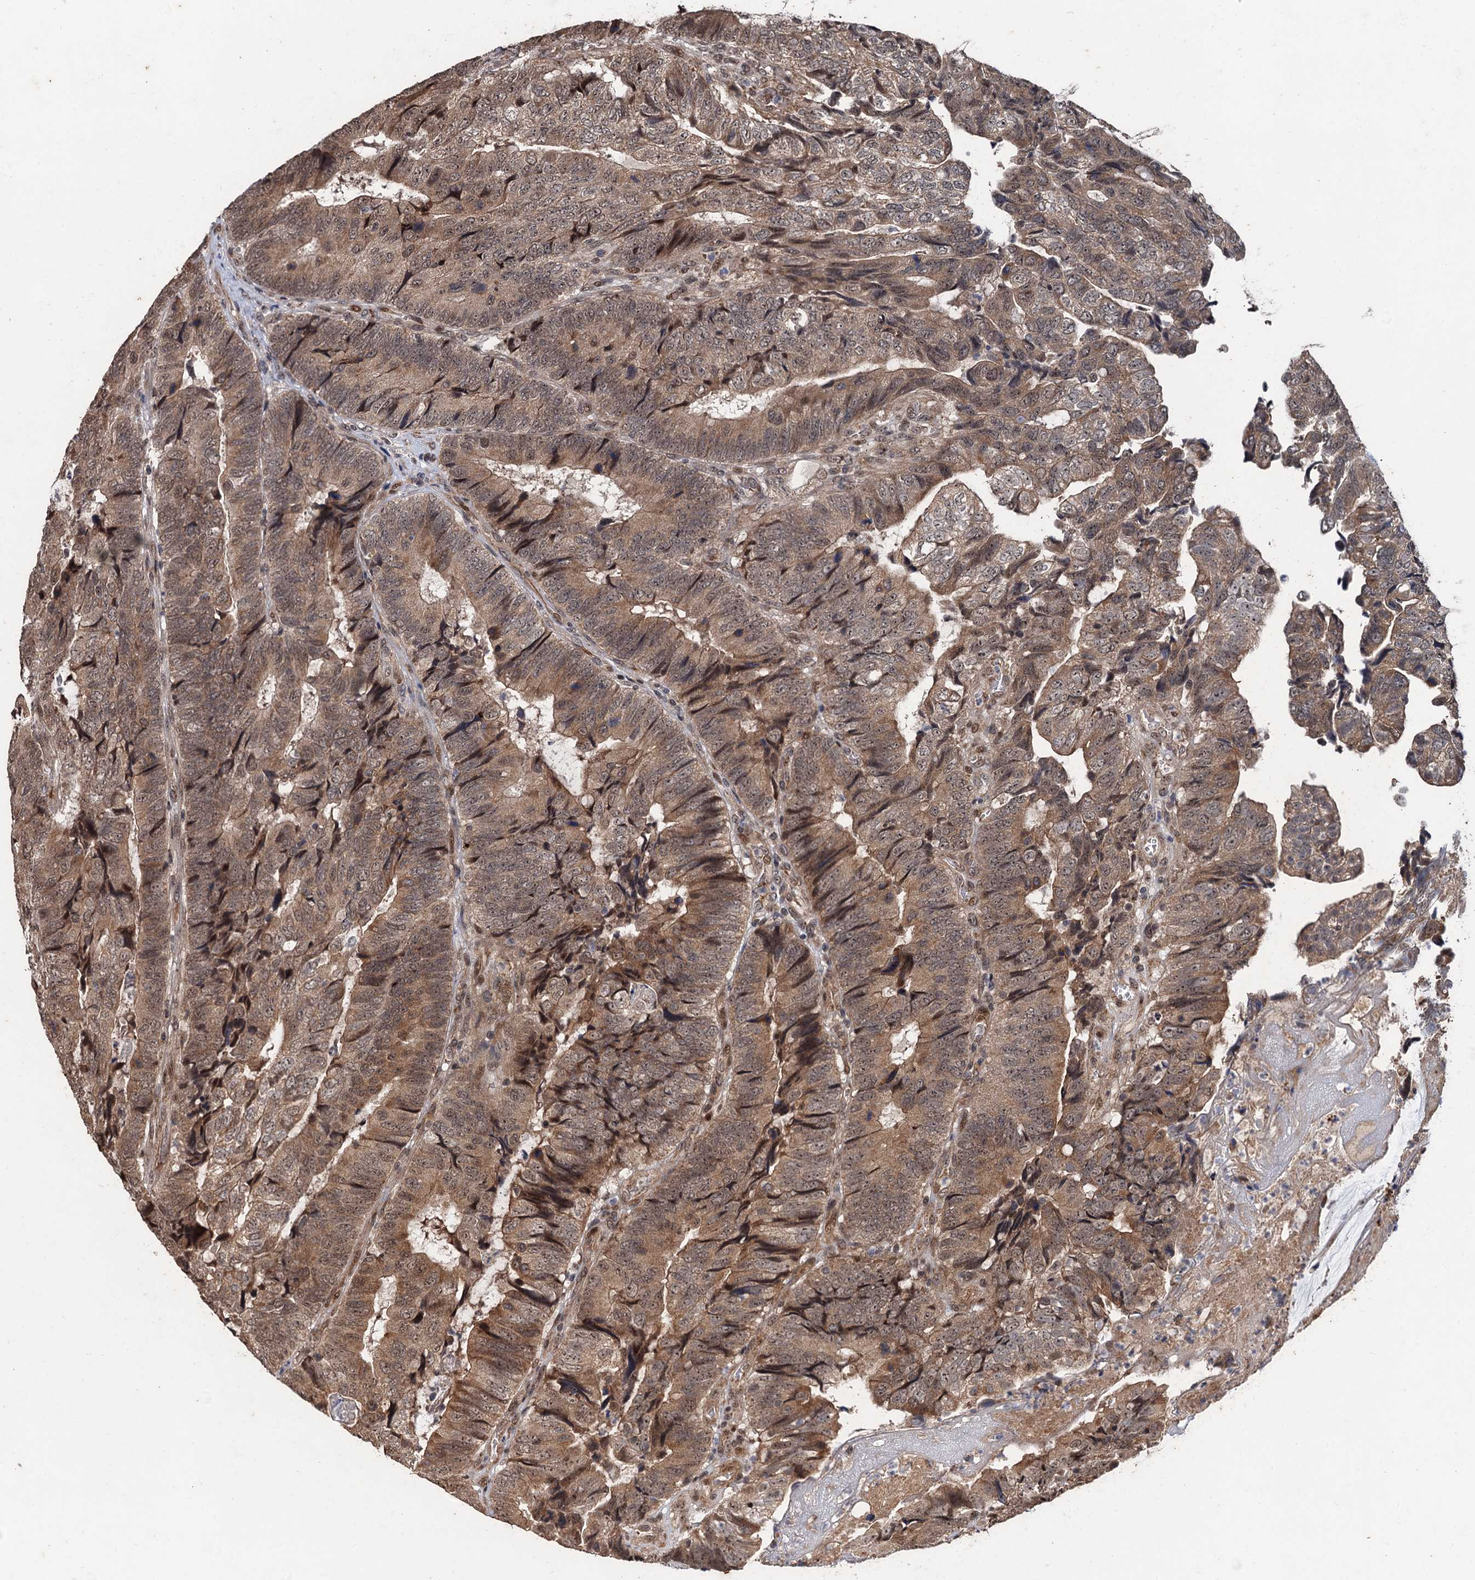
{"staining": {"intensity": "moderate", "quantity": ">75%", "location": "cytoplasmic/membranous,nuclear"}, "tissue": "colorectal cancer", "cell_type": "Tumor cells", "image_type": "cancer", "snomed": [{"axis": "morphology", "description": "Adenocarcinoma, NOS"}, {"axis": "topography", "description": "Colon"}], "caption": "Protein expression analysis of human colorectal adenocarcinoma reveals moderate cytoplasmic/membranous and nuclear expression in about >75% of tumor cells.", "gene": "REP15", "patient": {"sex": "female", "age": 67}}